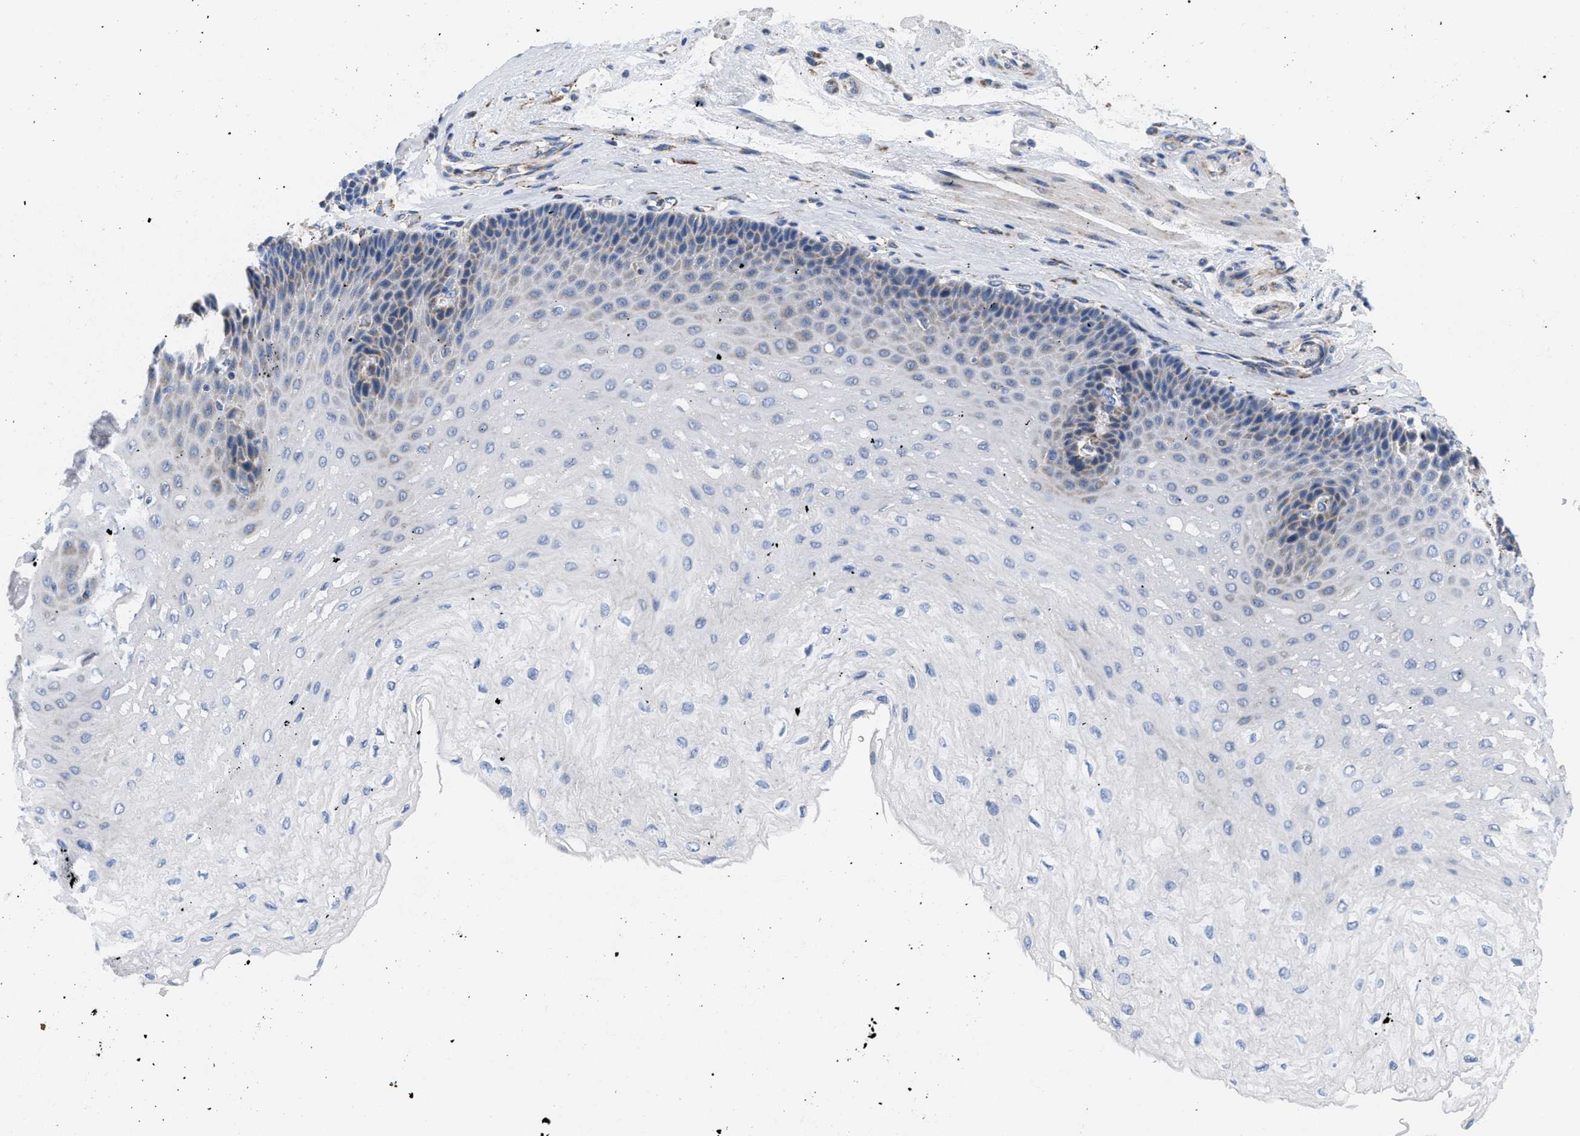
{"staining": {"intensity": "weak", "quantity": "<25%", "location": "cytoplasmic/membranous"}, "tissue": "esophagus", "cell_type": "Squamous epithelial cells", "image_type": "normal", "snomed": [{"axis": "morphology", "description": "Normal tissue, NOS"}, {"axis": "topography", "description": "Esophagus"}], "caption": "High magnification brightfield microscopy of unremarkable esophagus stained with DAB (3,3'-diaminobenzidine) (brown) and counterstained with hematoxylin (blue): squamous epithelial cells show no significant positivity.", "gene": "KCNJ5", "patient": {"sex": "female", "age": 72}}